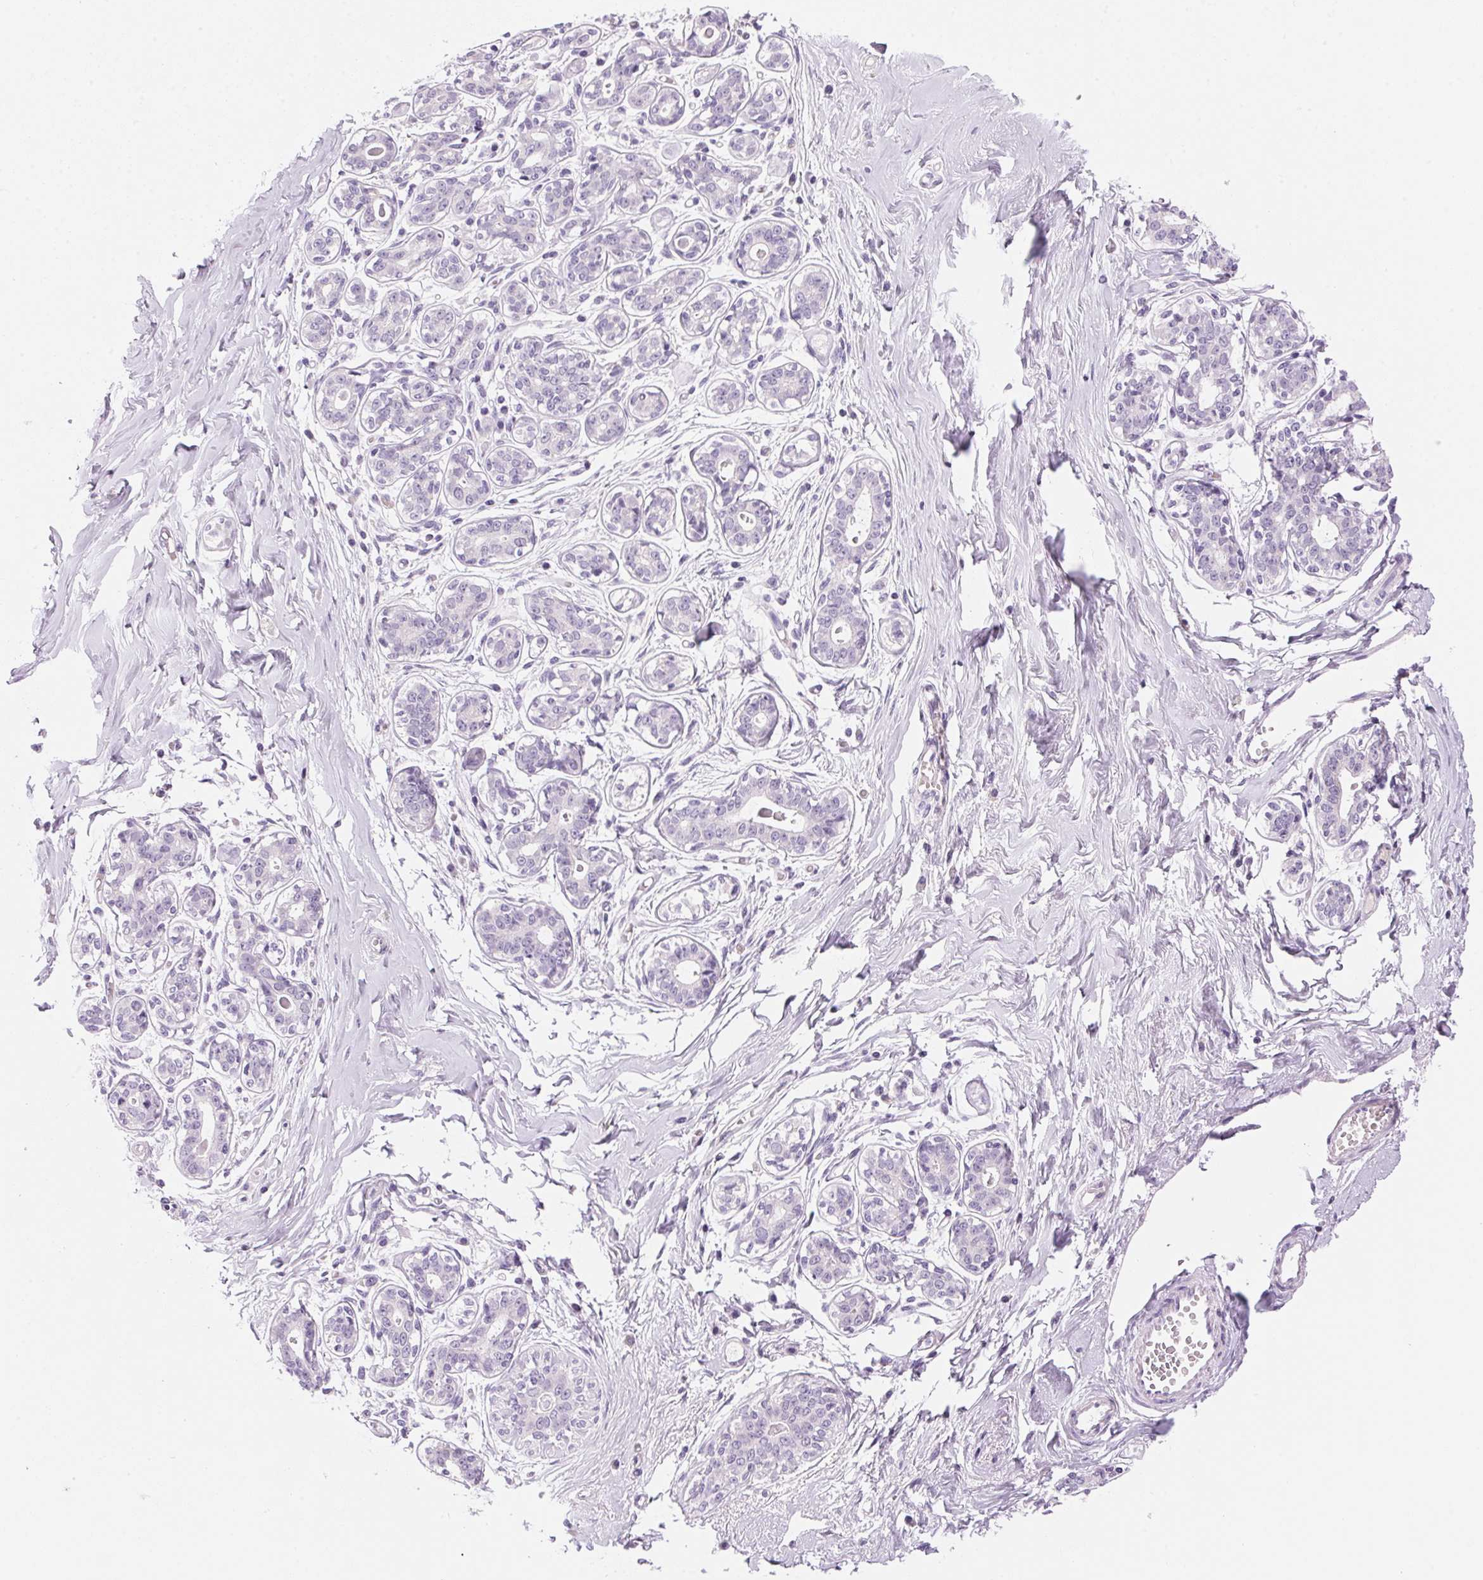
{"staining": {"intensity": "negative", "quantity": "none", "location": "none"}, "tissue": "breast", "cell_type": "Adipocytes", "image_type": "normal", "snomed": [{"axis": "morphology", "description": "Normal tissue, NOS"}, {"axis": "topography", "description": "Skin"}, {"axis": "topography", "description": "Breast"}], "caption": "This is an IHC image of normal breast. There is no expression in adipocytes.", "gene": "HSD17B2", "patient": {"sex": "female", "age": 43}}